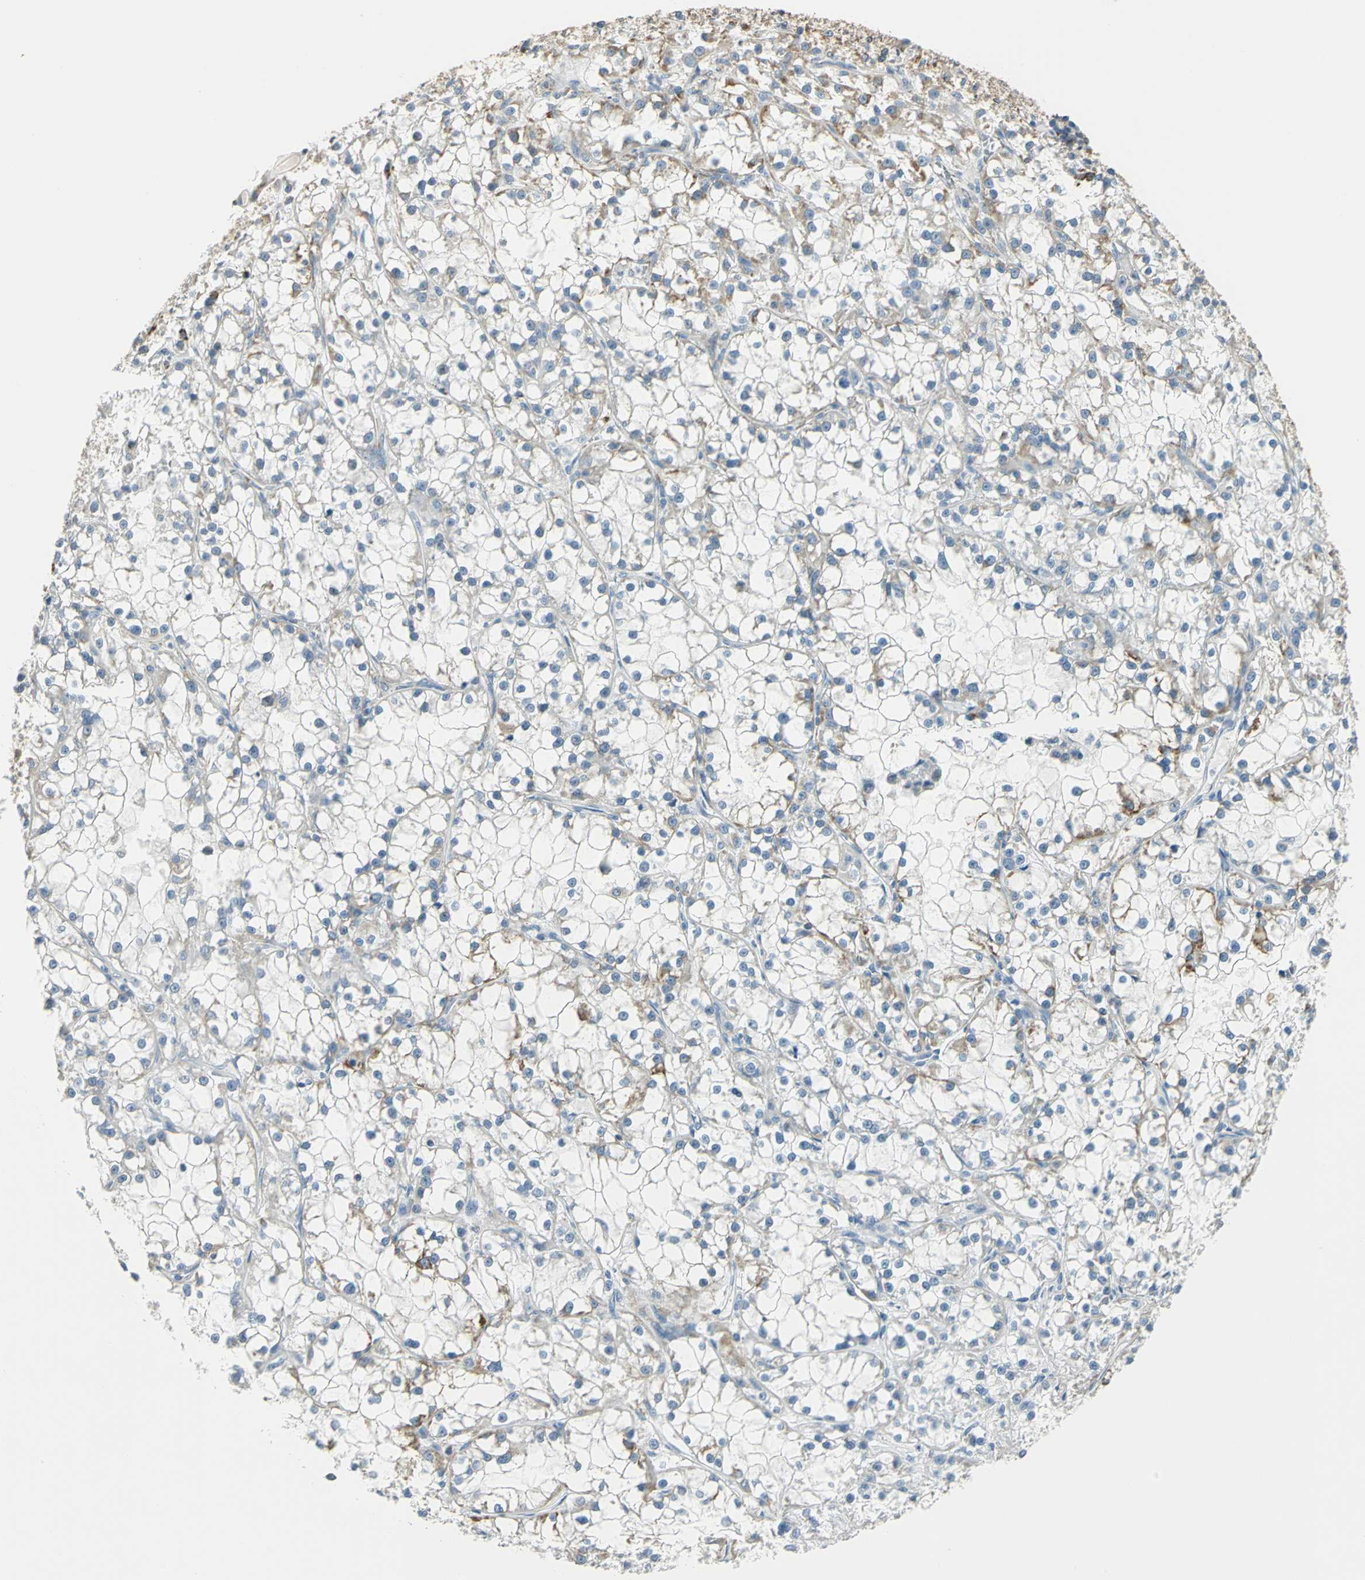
{"staining": {"intensity": "weak", "quantity": "25%-75%", "location": "cytoplasmic/membranous"}, "tissue": "renal cancer", "cell_type": "Tumor cells", "image_type": "cancer", "snomed": [{"axis": "morphology", "description": "Adenocarcinoma, NOS"}, {"axis": "topography", "description": "Kidney"}], "caption": "Immunohistochemical staining of human adenocarcinoma (renal) shows weak cytoplasmic/membranous protein staining in about 25%-75% of tumor cells.", "gene": "ACADM", "patient": {"sex": "female", "age": 52}}